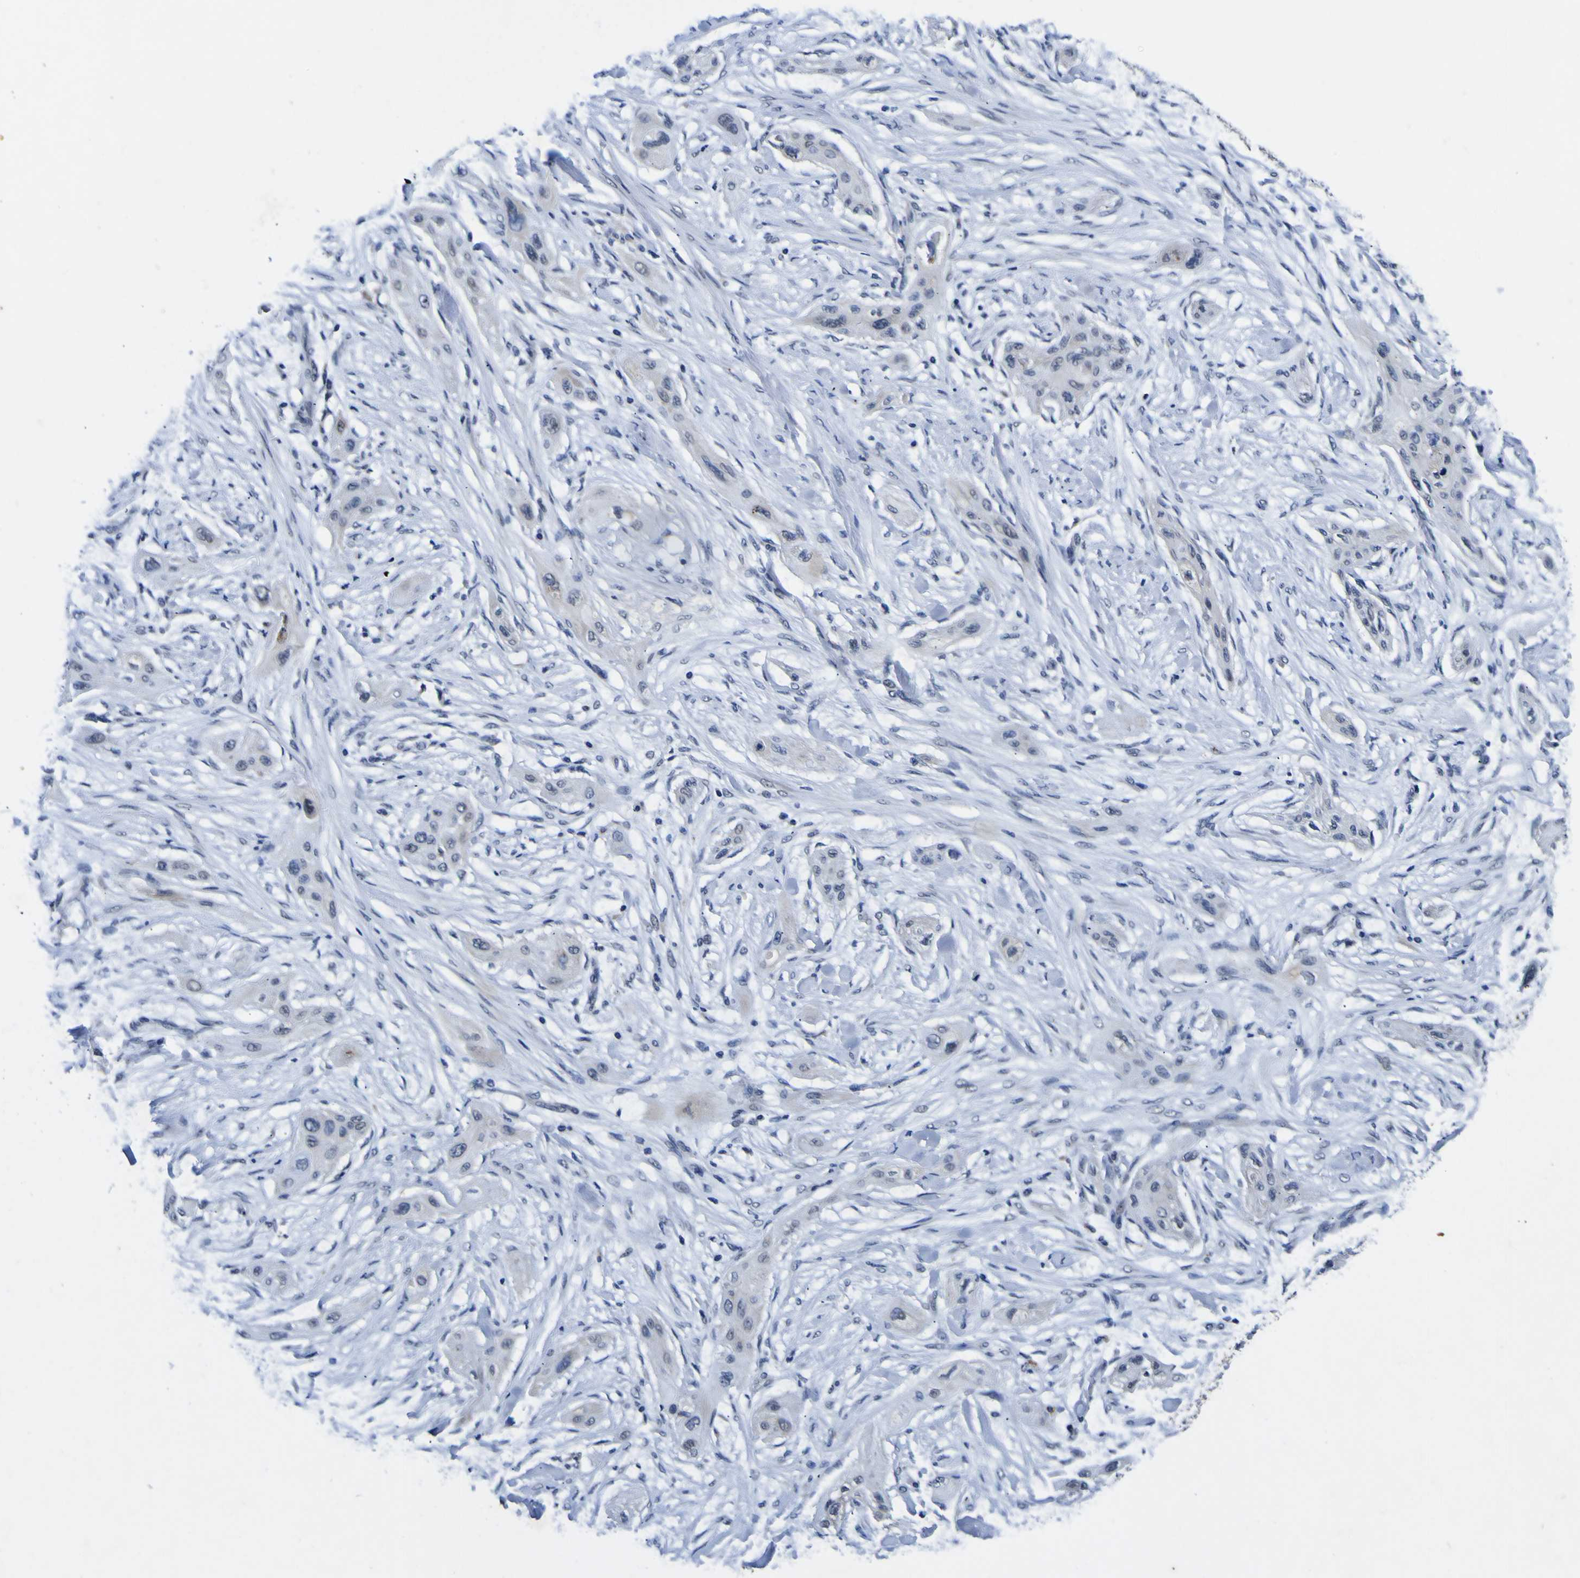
{"staining": {"intensity": "negative", "quantity": "none", "location": "none"}, "tissue": "lung cancer", "cell_type": "Tumor cells", "image_type": "cancer", "snomed": [{"axis": "morphology", "description": "Squamous cell carcinoma, NOS"}, {"axis": "topography", "description": "Lung"}], "caption": "Immunohistochemical staining of lung cancer reveals no significant expression in tumor cells.", "gene": "IGFLR1", "patient": {"sex": "female", "age": 47}}